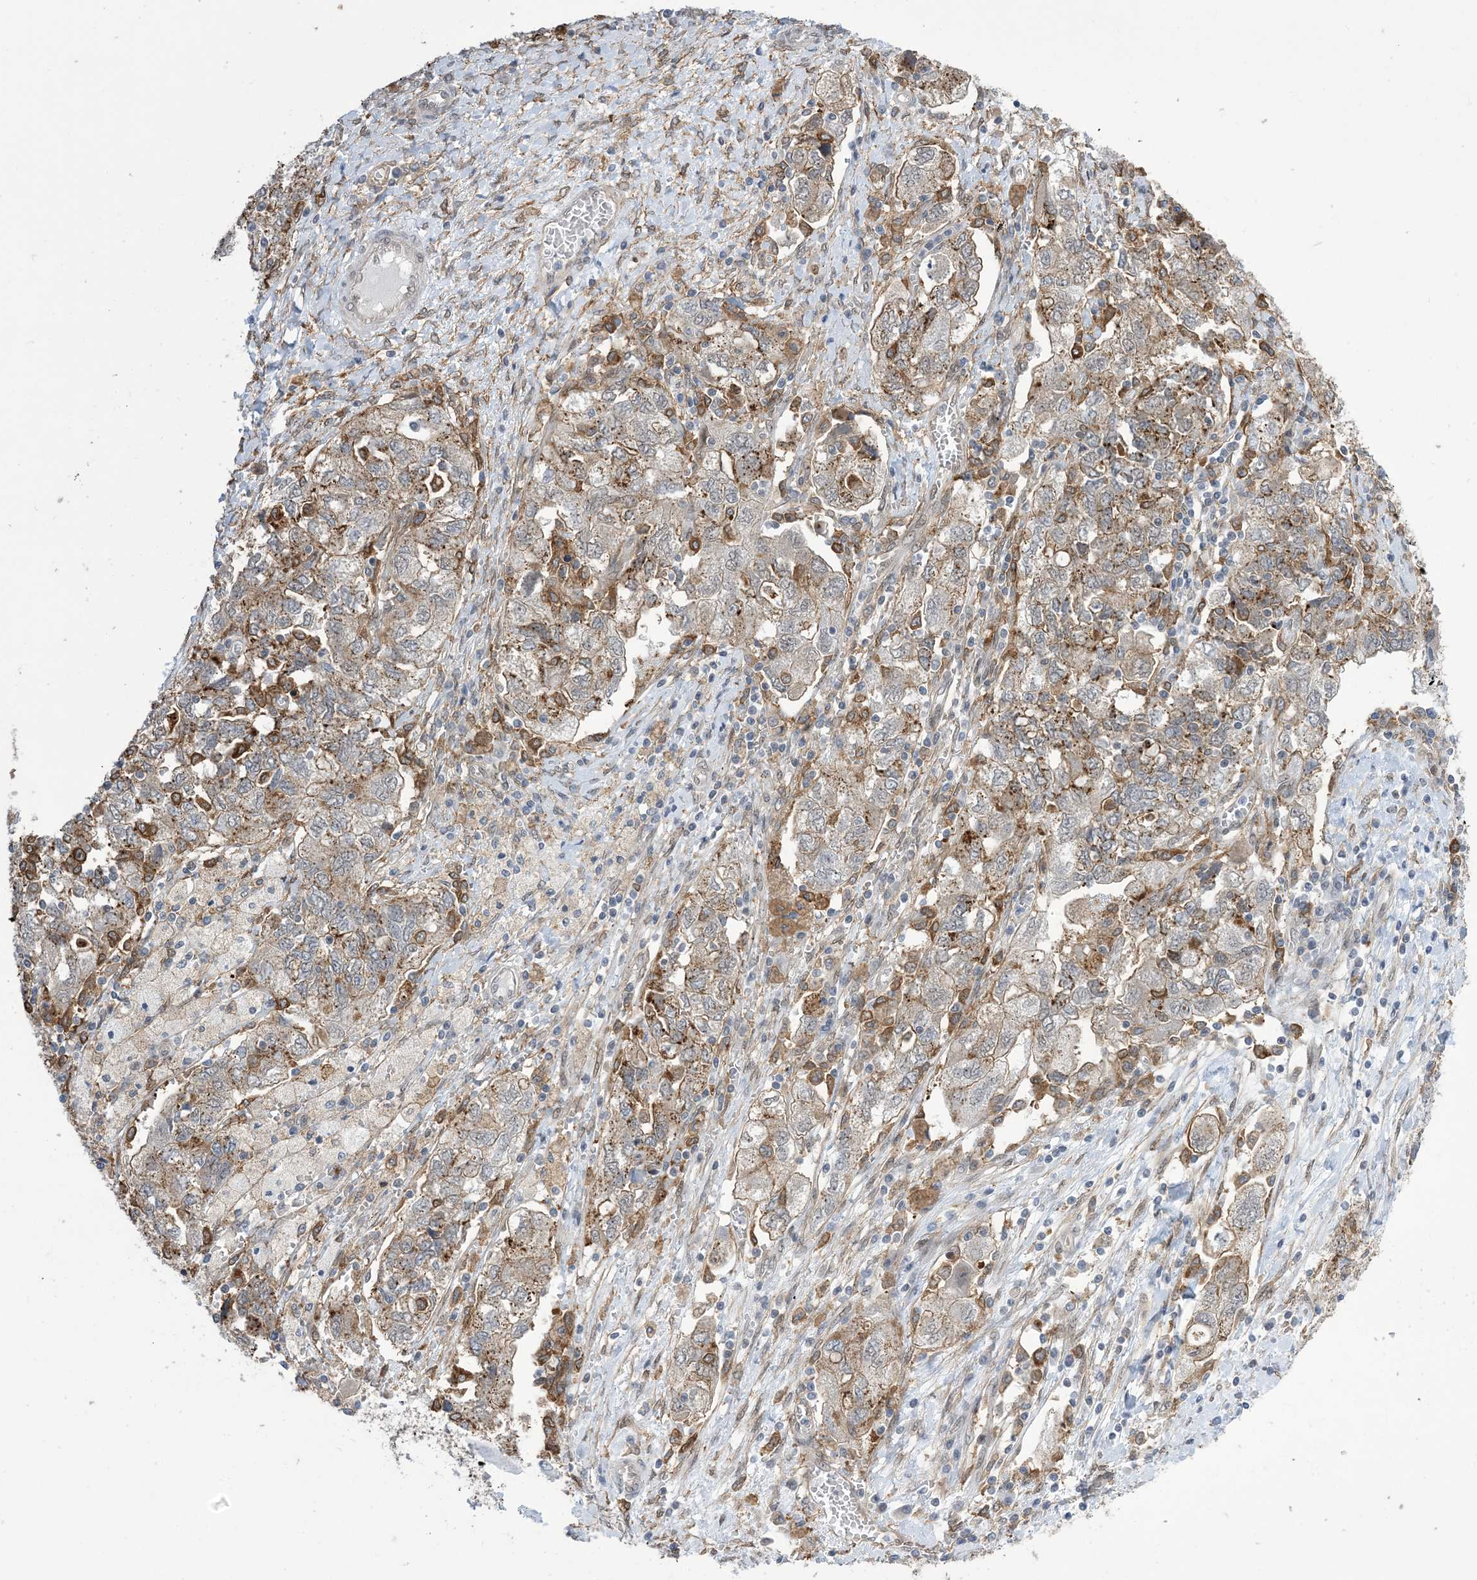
{"staining": {"intensity": "weak", "quantity": "25%-75%", "location": "cytoplasmic/membranous"}, "tissue": "ovarian cancer", "cell_type": "Tumor cells", "image_type": "cancer", "snomed": [{"axis": "morphology", "description": "Carcinoma, NOS"}, {"axis": "morphology", "description": "Cystadenocarcinoma, serous, NOS"}, {"axis": "topography", "description": "Ovary"}], "caption": "Tumor cells demonstrate weak cytoplasmic/membranous positivity in approximately 25%-75% of cells in ovarian cancer (serous cystadenocarcinoma).", "gene": "ZNF8", "patient": {"sex": "female", "age": 69}}